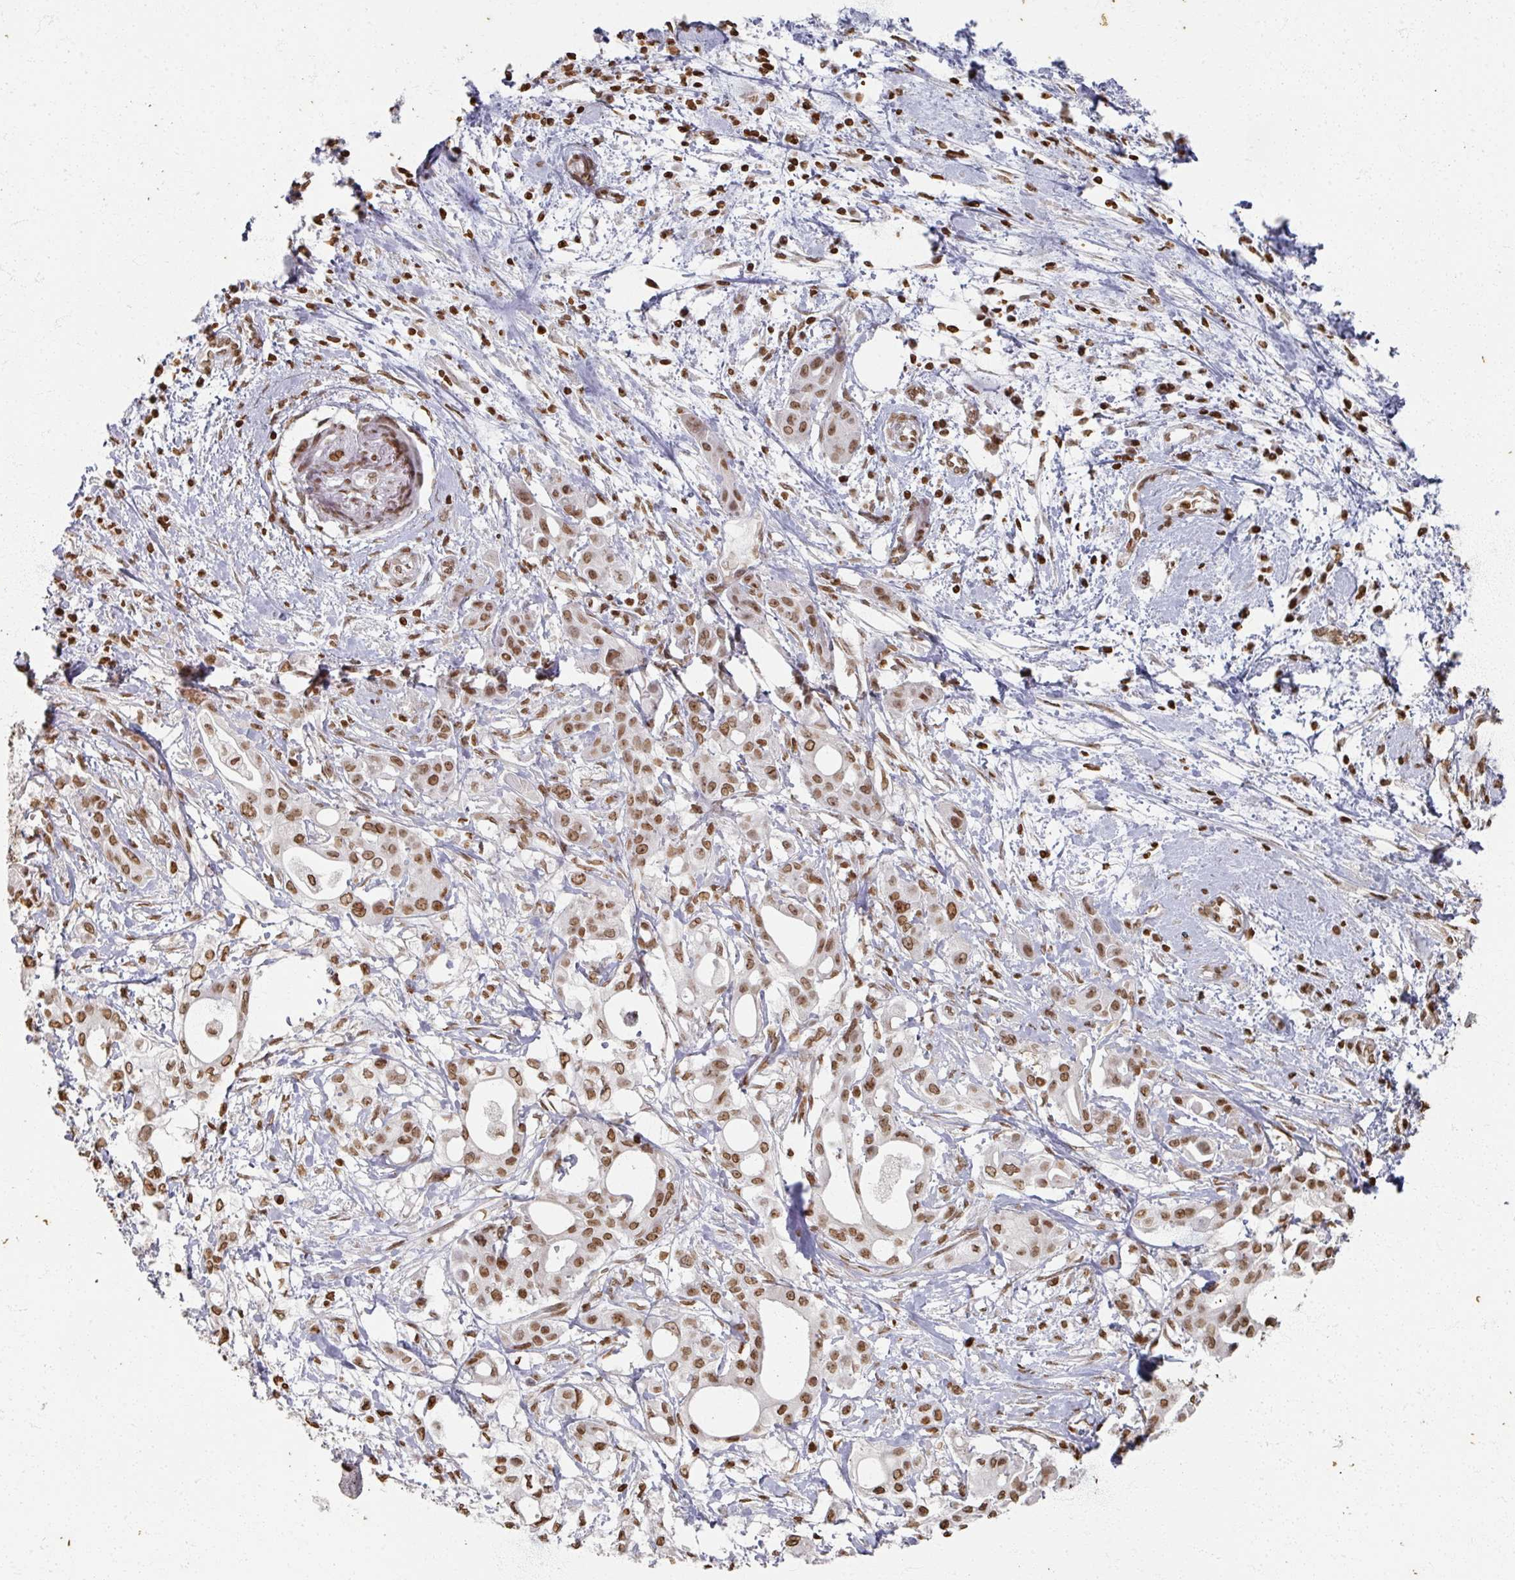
{"staining": {"intensity": "moderate", "quantity": ">75%", "location": "nuclear"}, "tissue": "pancreatic cancer", "cell_type": "Tumor cells", "image_type": "cancer", "snomed": [{"axis": "morphology", "description": "Adenocarcinoma, NOS"}, {"axis": "topography", "description": "Pancreas"}], "caption": "Adenocarcinoma (pancreatic) stained for a protein exhibits moderate nuclear positivity in tumor cells. Immunohistochemistry stains the protein in brown and the nuclei are stained blue.", "gene": "DCUN1D5", "patient": {"sex": "female", "age": 68}}